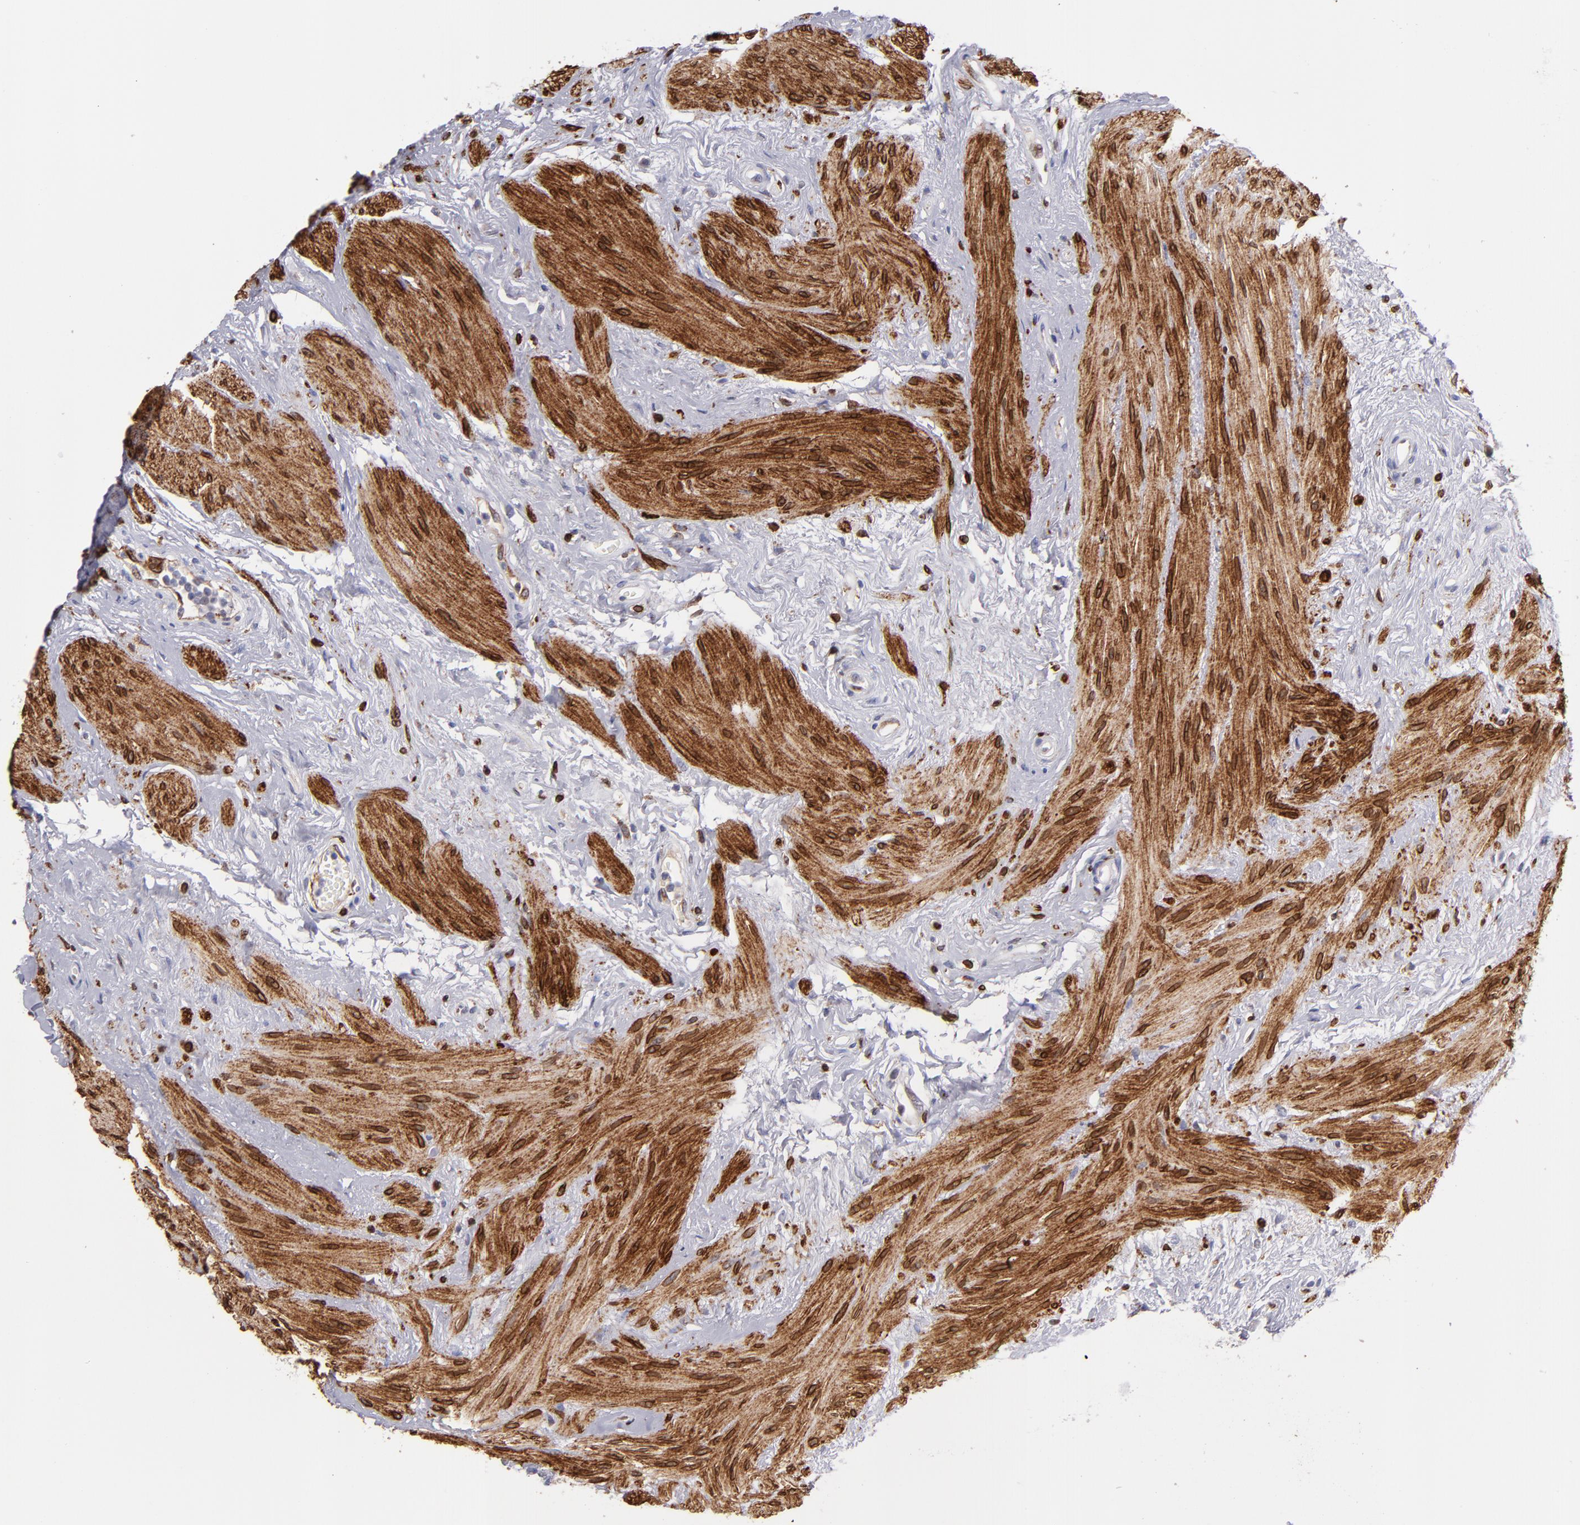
{"staining": {"intensity": "weak", "quantity": "25%-75%", "location": "cytoplasmic/membranous"}, "tissue": "urinary bladder", "cell_type": "Urothelial cells", "image_type": "normal", "snomed": [{"axis": "morphology", "description": "Normal tissue, NOS"}, {"axis": "topography", "description": "Urinary bladder"}], "caption": "Protein staining of normal urinary bladder exhibits weak cytoplasmic/membranous staining in approximately 25%-75% of urothelial cells. (DAB (3,3'-diaminobenzidine) = brown stain, brightfield microscopy at high magnification).", "gene": "PTGS1", "patient": {"sex": "female", "age": 55}}